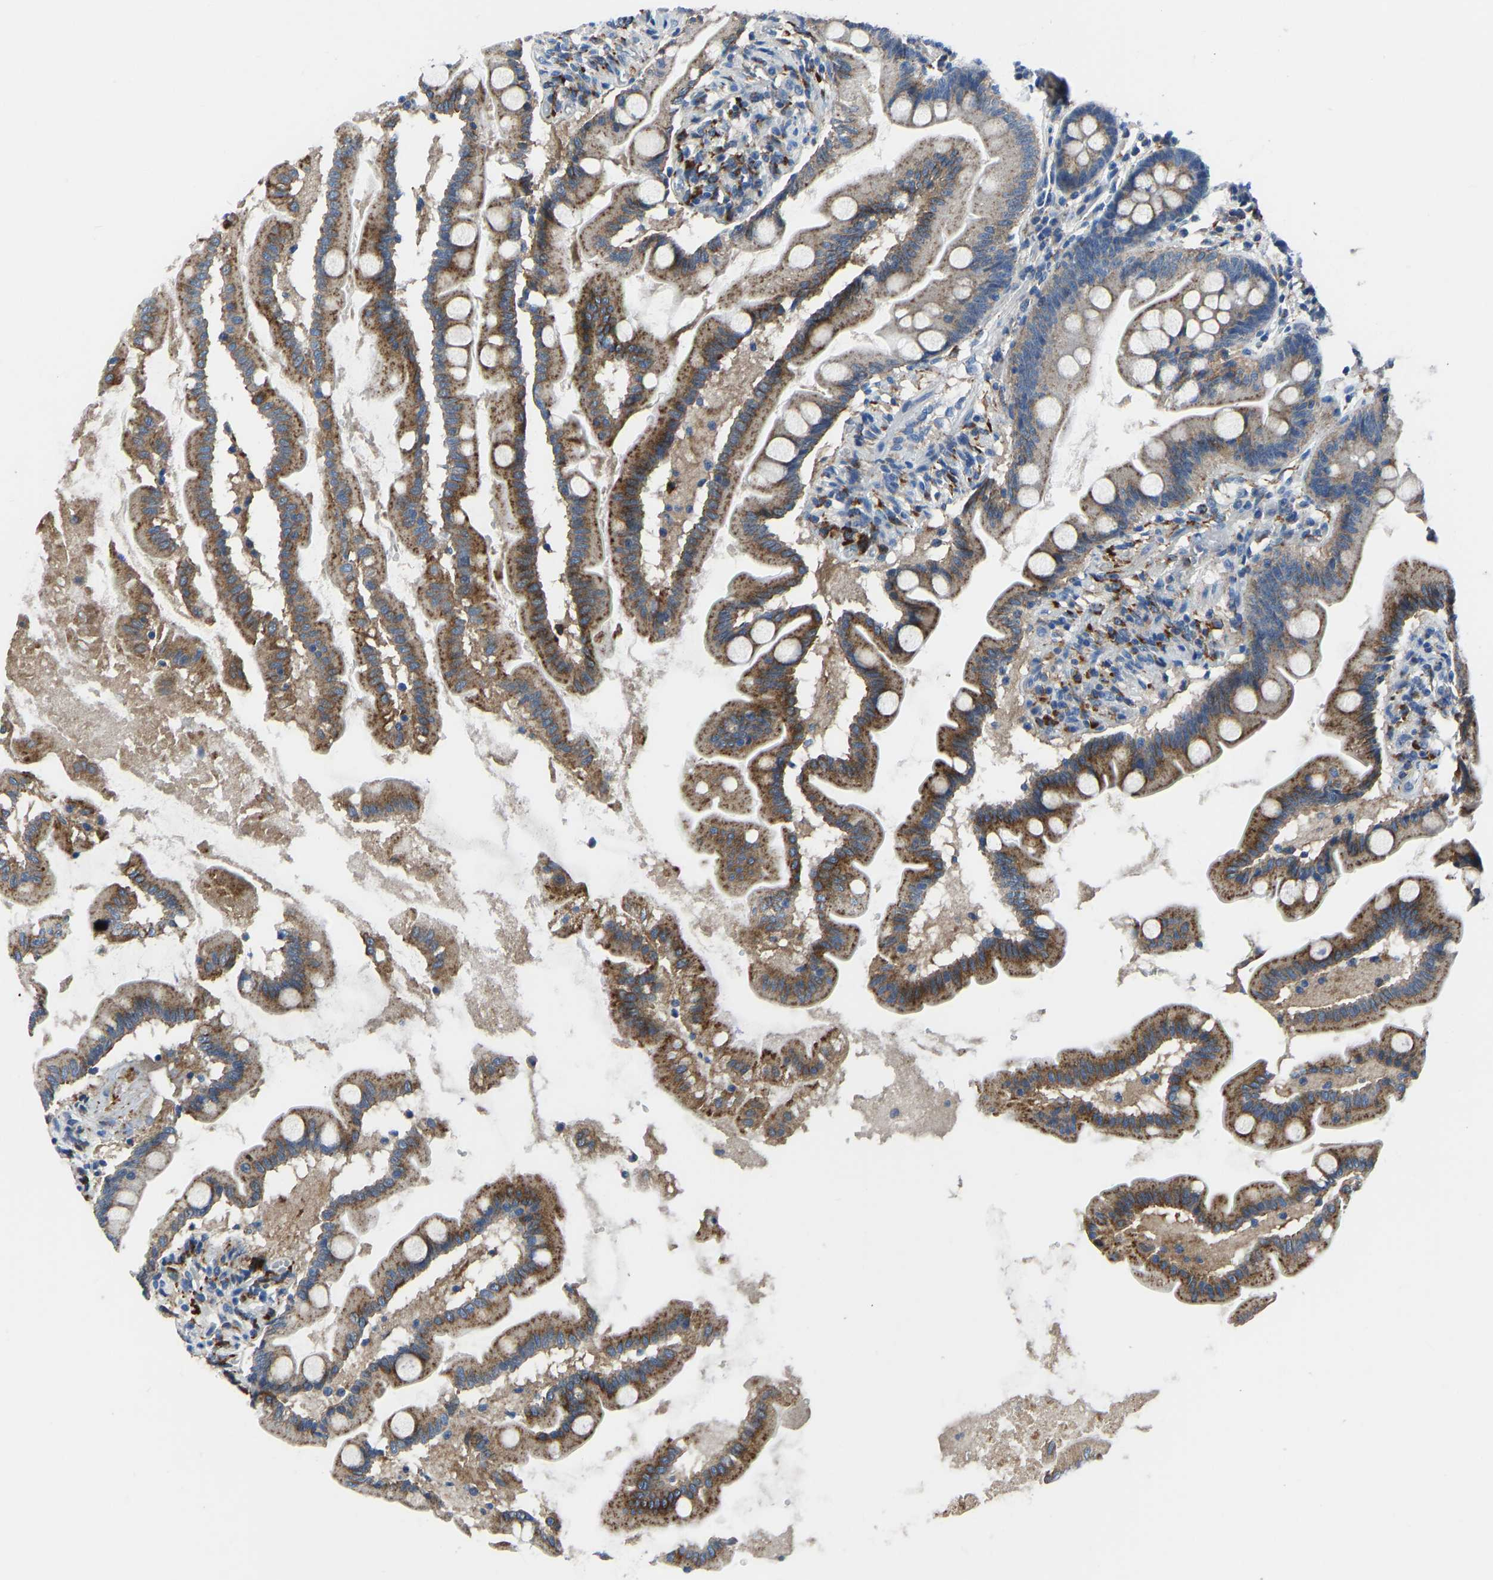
{"staining": {"intensity": "moderate", "quantity": ">75%", "location": "cytoplasmic/membranous"}, "tissue": "small intestine", "cell_type": "Glandular cells", "image_type": "normal", "snomed": [{"axis": "morphology", "description": "Normal tissue, NOS"}, {"axis": "topography", "description": "Small intestine"}], "caption": "Immunohistochemical staining of unremarkable human small intestine shows medium levels of moderate cytoplasmic/membranous staining in about >75% of glandular cells. (brown staining indicates protein expression, while blue staining denotes nuclei).", "gene": "ATP6V1E1", "patient": {"sex": "female", "age": 56}}